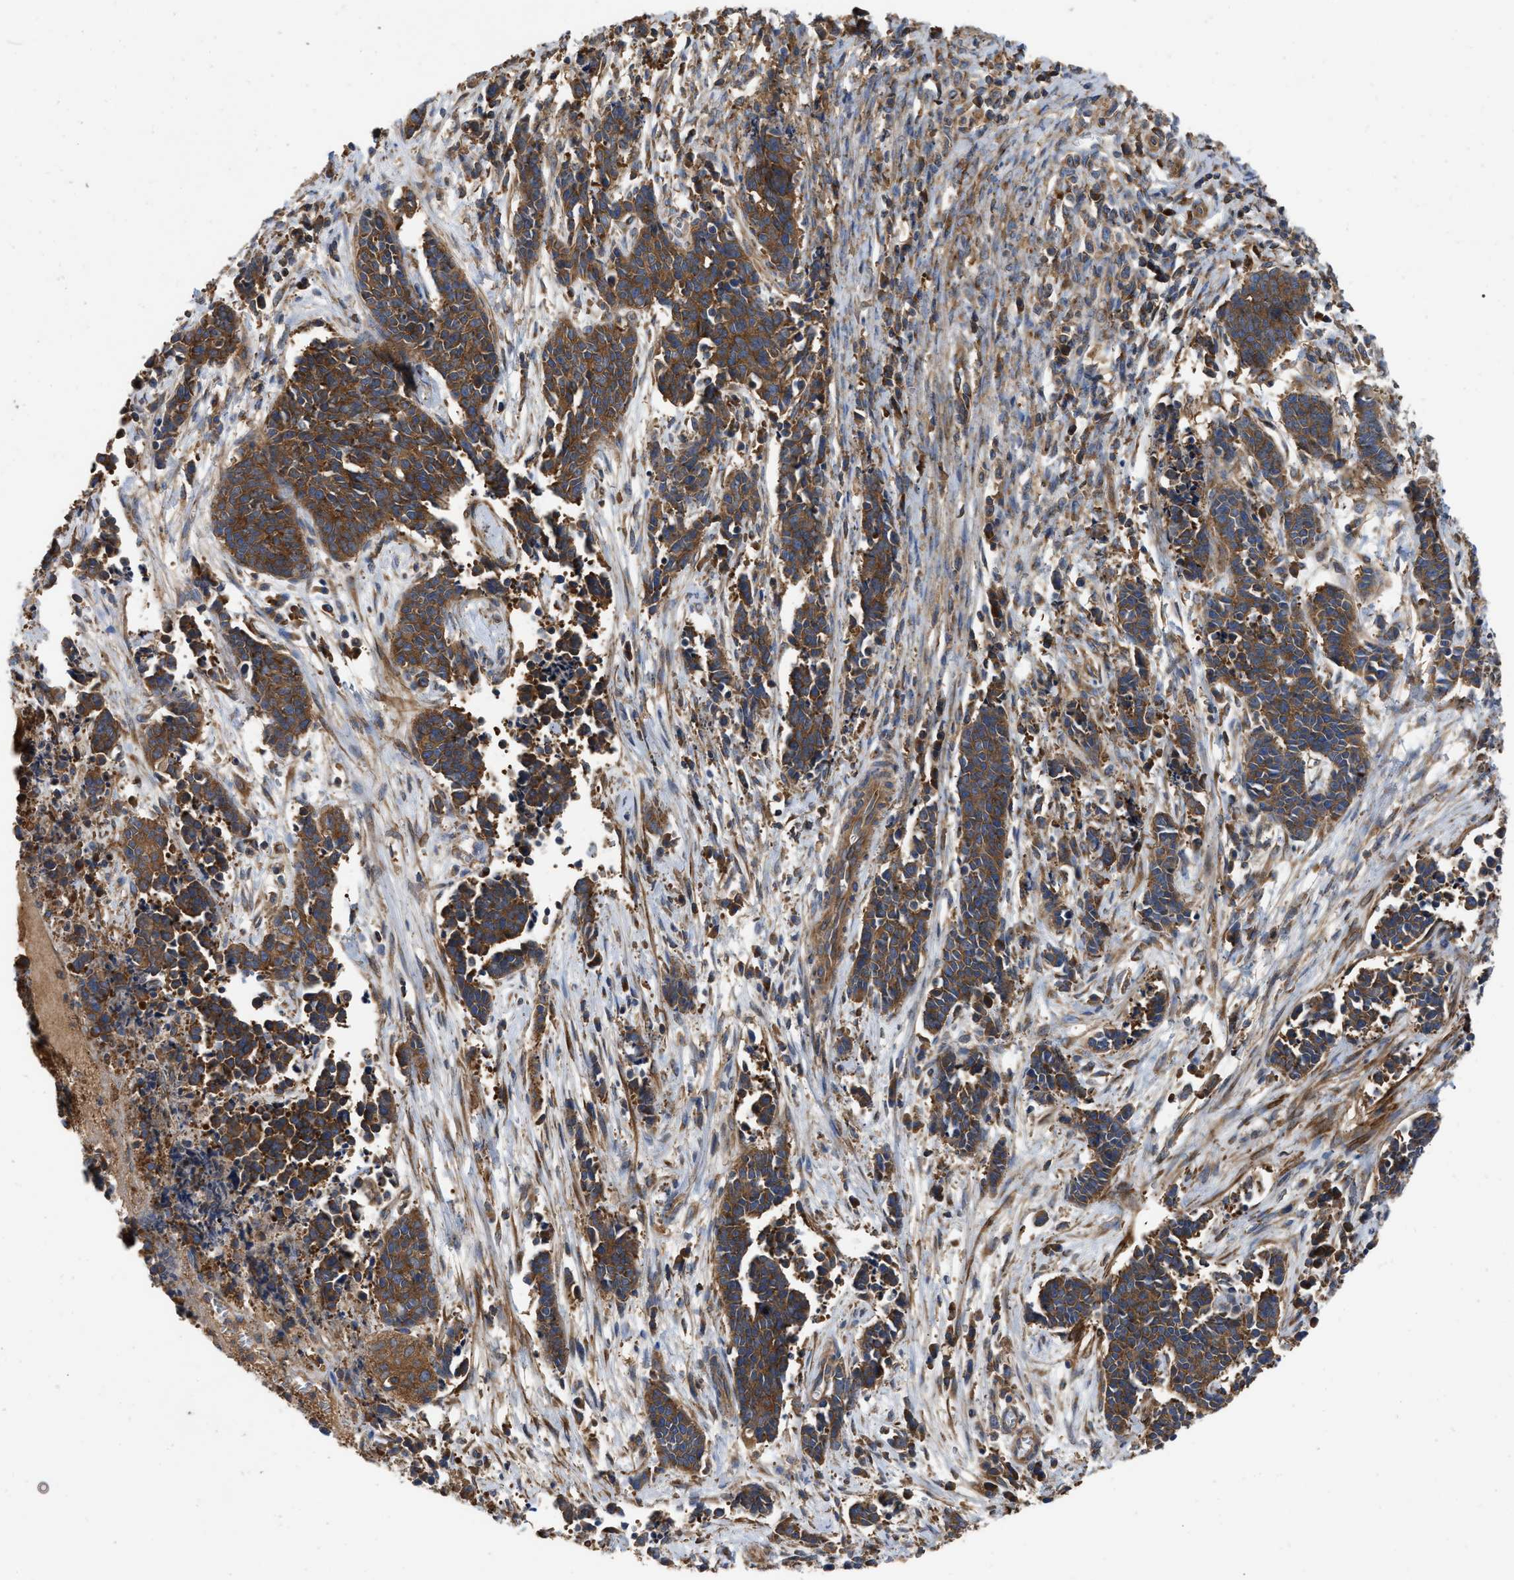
{"staining": {"intensity": "strong", "quantity": ">75%", "location": "cytoplasmic/membranous"}, "tissue": "cervical cancer", "cell_type": "Tumor cells", "image_type": "cancer", "snomed": [{"axis": "morphology", "description": "Squamous cell carcinoma, NOS"}, {"axis": "topography", "description": "Cervix"}], "caption": "A high amount of strong cytoplasmic/membranous positivity is identified in approximately >75% of tumor cells in cervical cancer tissue. (DAB = brown stain, brightfield microscopy at high magnification).", "gene": "RABEP1", "patient": {"sex": "female", "age": 35}}